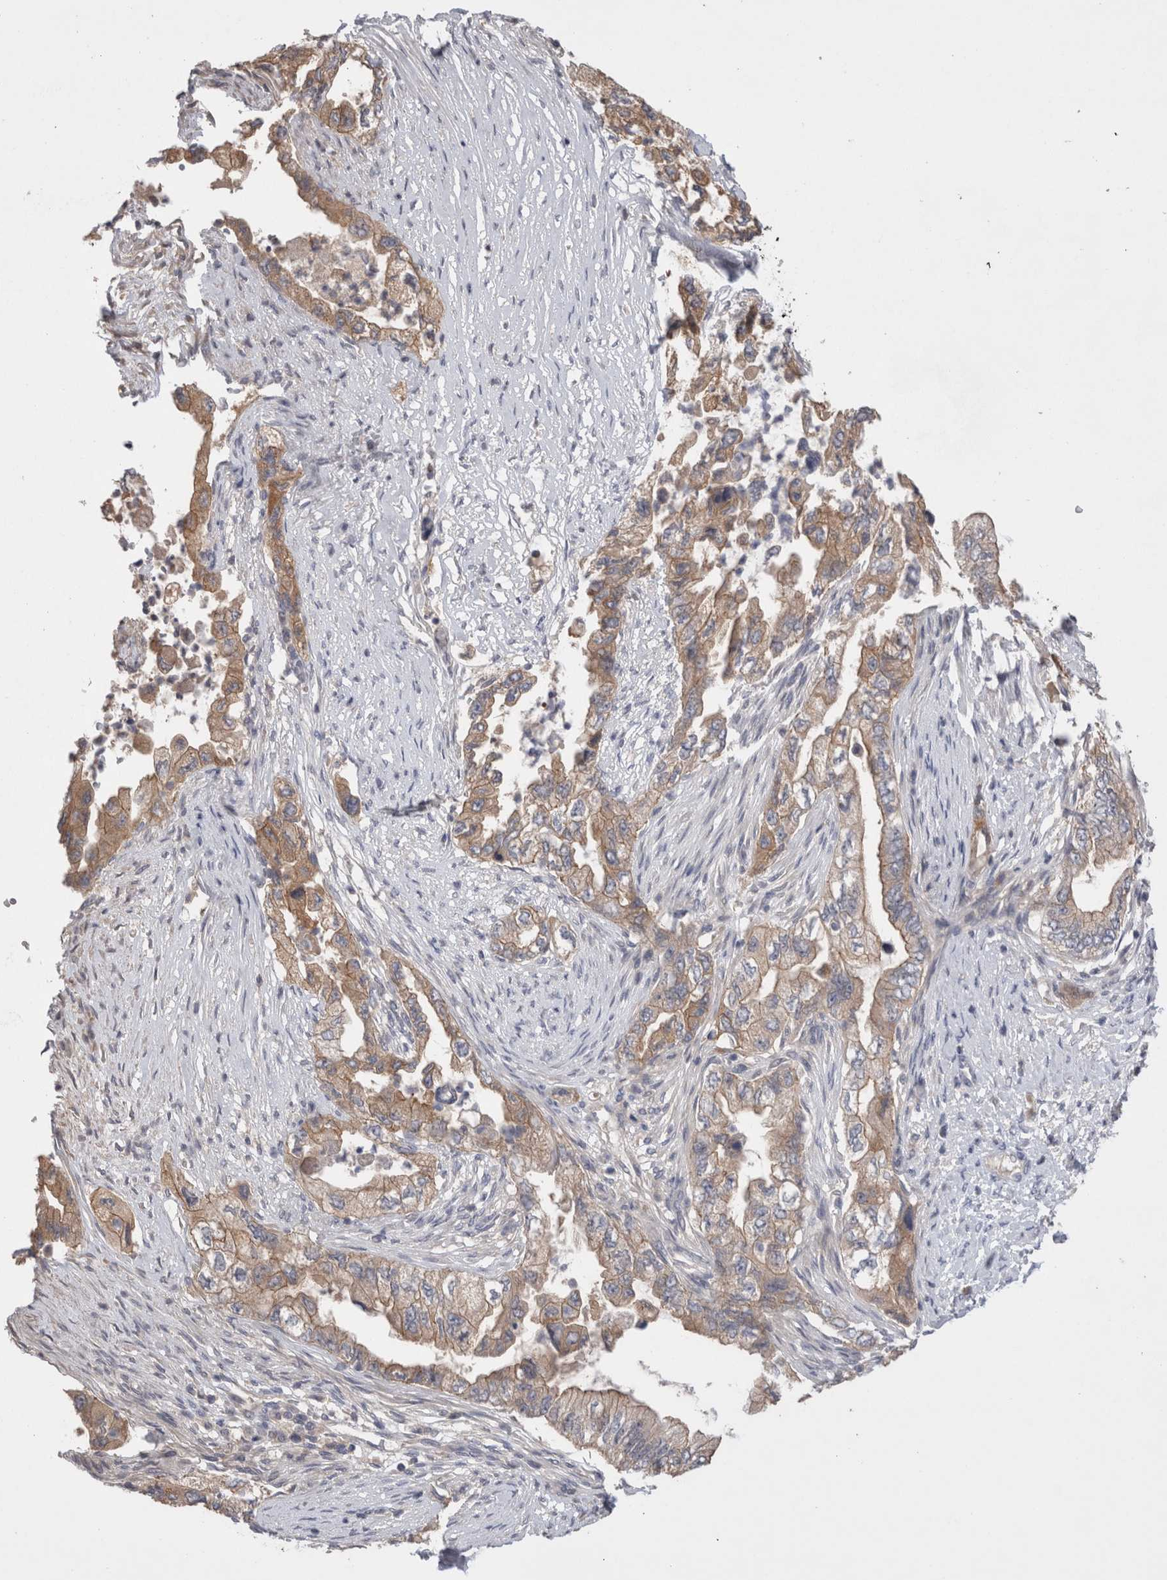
{"staining": {"intensity": "moderate", "quantity": ">75%", "location": "cytoplasmic/membranous"}, "tissue": "pancreatic cancer", "cell_type": "Tumor cells", "image_type": "cancer", "snomed": [{"axis": "morphology", "description": "Adenocarcinoma, NOS"}, {"axis": "topography", "description": "Pancreas"}], "caption": "Protein staining by immunohistochemistry (IHC) shows moderate cytoplasmic/membranous staining in approximately >75% of tumor cells in adenocarcinoma (pancreatic).", "gene": "OTOR", "patient": {"sex": "female", "age": 73}}